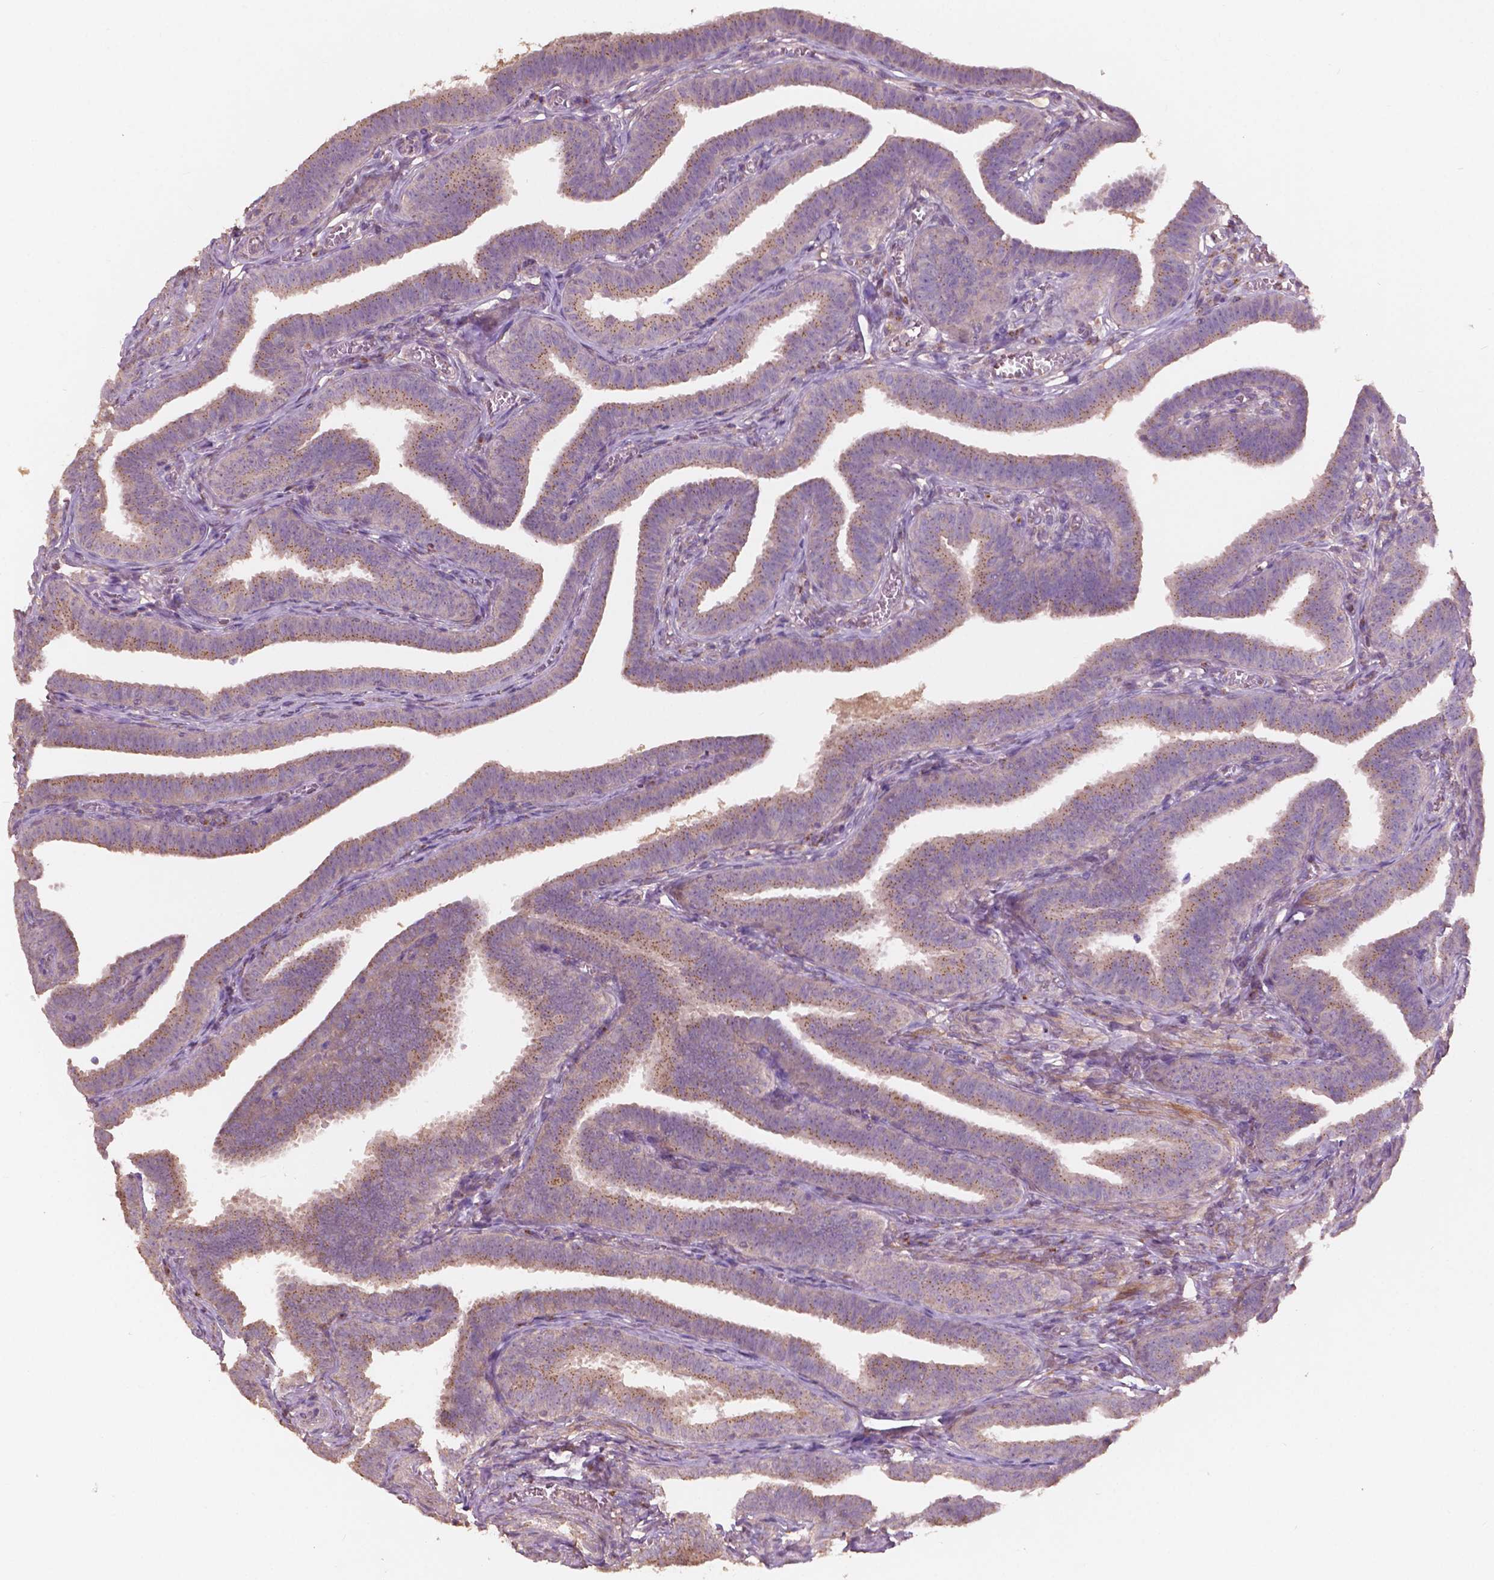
{"staining": {"intensity": "moderate", "quantity": ">75%", "location": "cytoplasmic/membranous"}, "tissue": "fallopian tube", "cell_type": "Glandular cells", "image_type": "normal", "snomed": [{"axis": "morphology", "description": "Normal tissue, NOS"}, {"axis": "topography", "description": "Fallopian tube"}], "caption": "DAB immunohistochemical staining of unremarkable fallopian tube displays moderate cytoplasmic/membranous protein expression in about >75% of glandular cells. (IHC, brightfield microscopy, high magnification).", "gene": "CHPT1", "patient": {"sex": "female", "age": 25}}